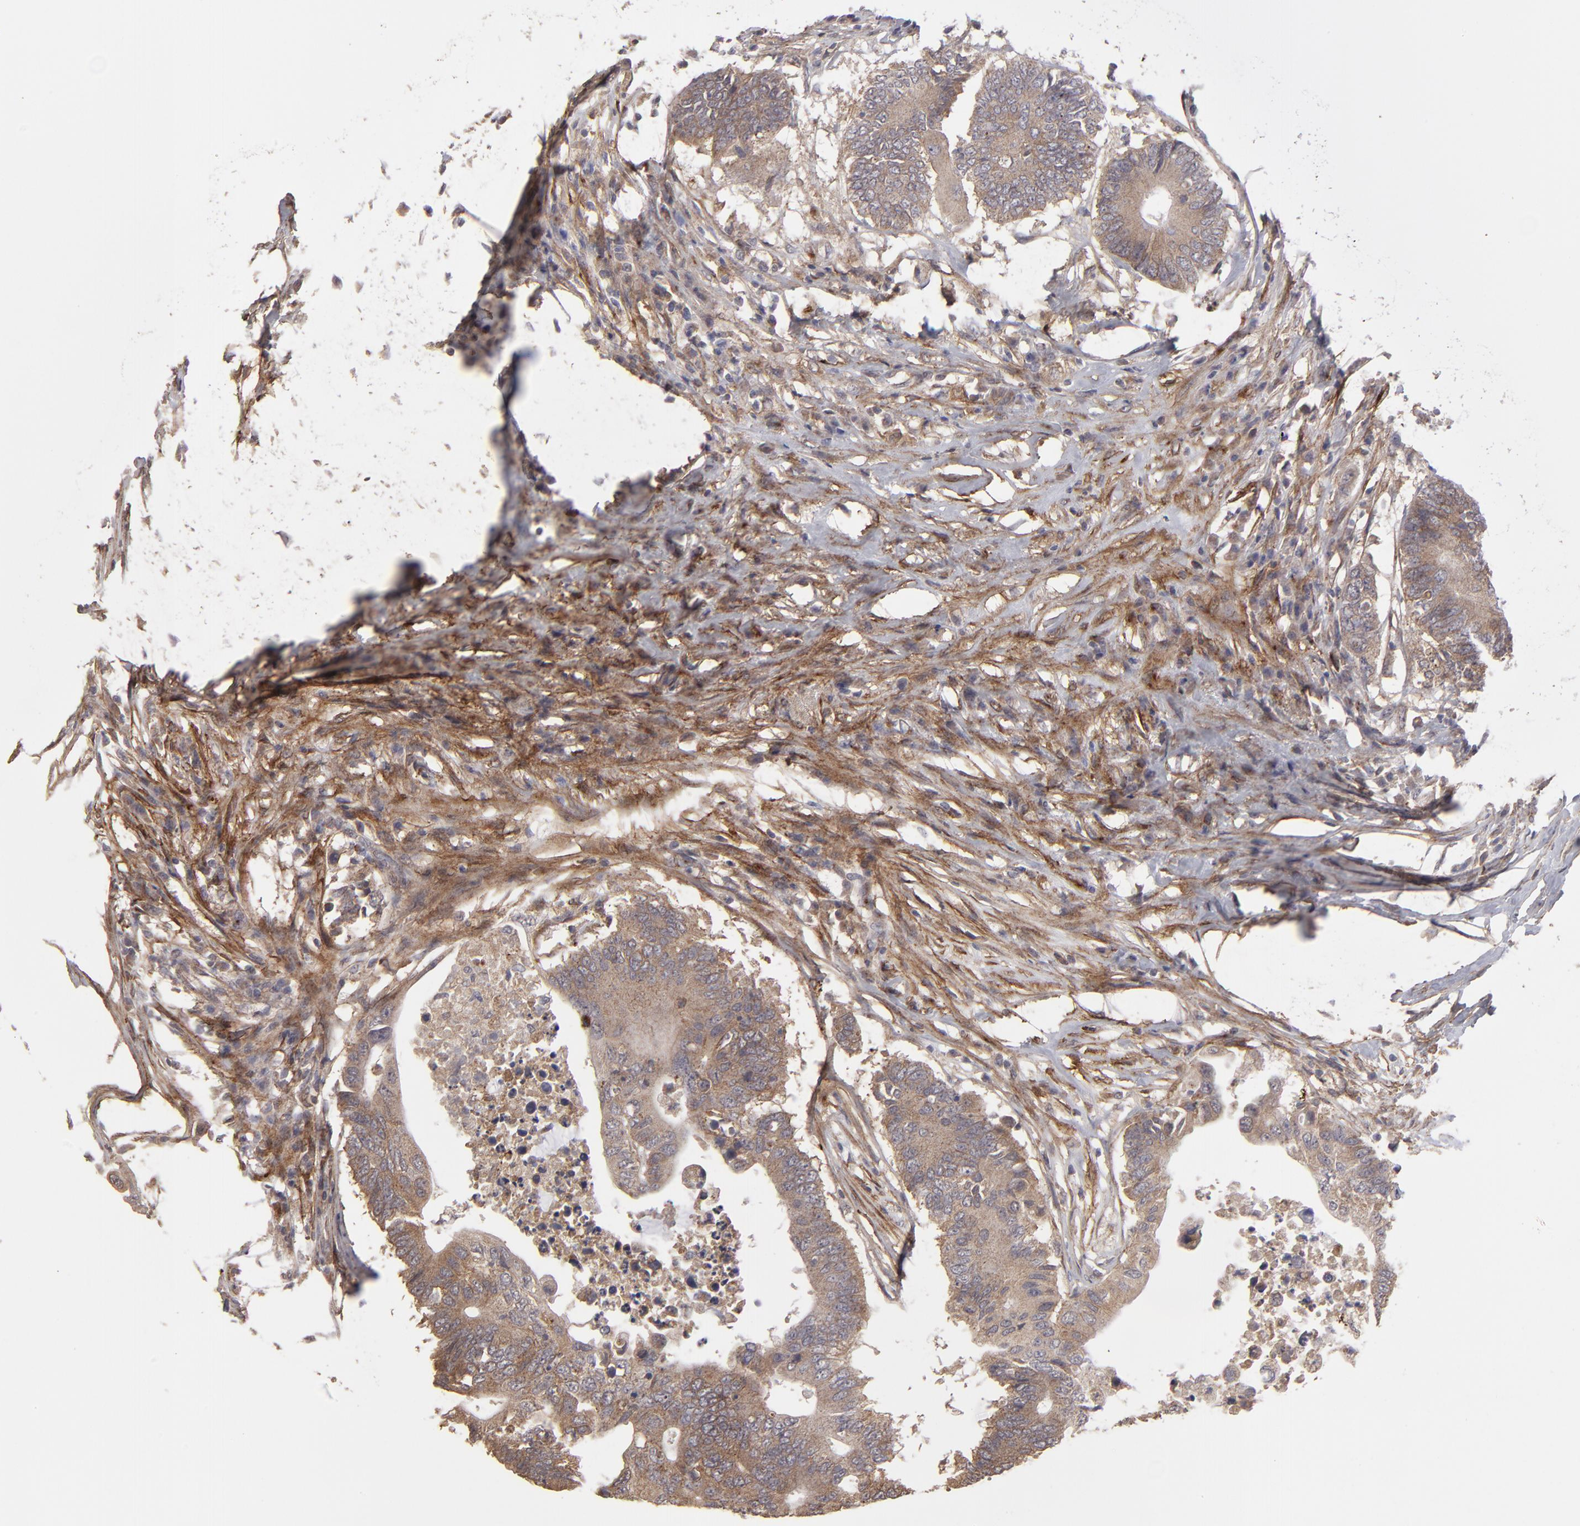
{"staining": {"intensity": "weak", "quantity": ">75%", "location": "cytoplasmic/membranous"}, "tissue": "colorectal cancer", "cell_type": "Tumor cells", "image_type": "cancer", "snomed": [{"axis": "morphology", "description": "Adenocarcinoma, NOS"}, {"axis": "topography", "description": "Colon"}], "caption": "Tumor cells demonstrate low levels of weak cytoplasmic/membranous staining in about >75% of cells in human colorectal adenocarcinoma.", "gene": "ITGB5", "patient": {"sex": "male", "age": 71}}